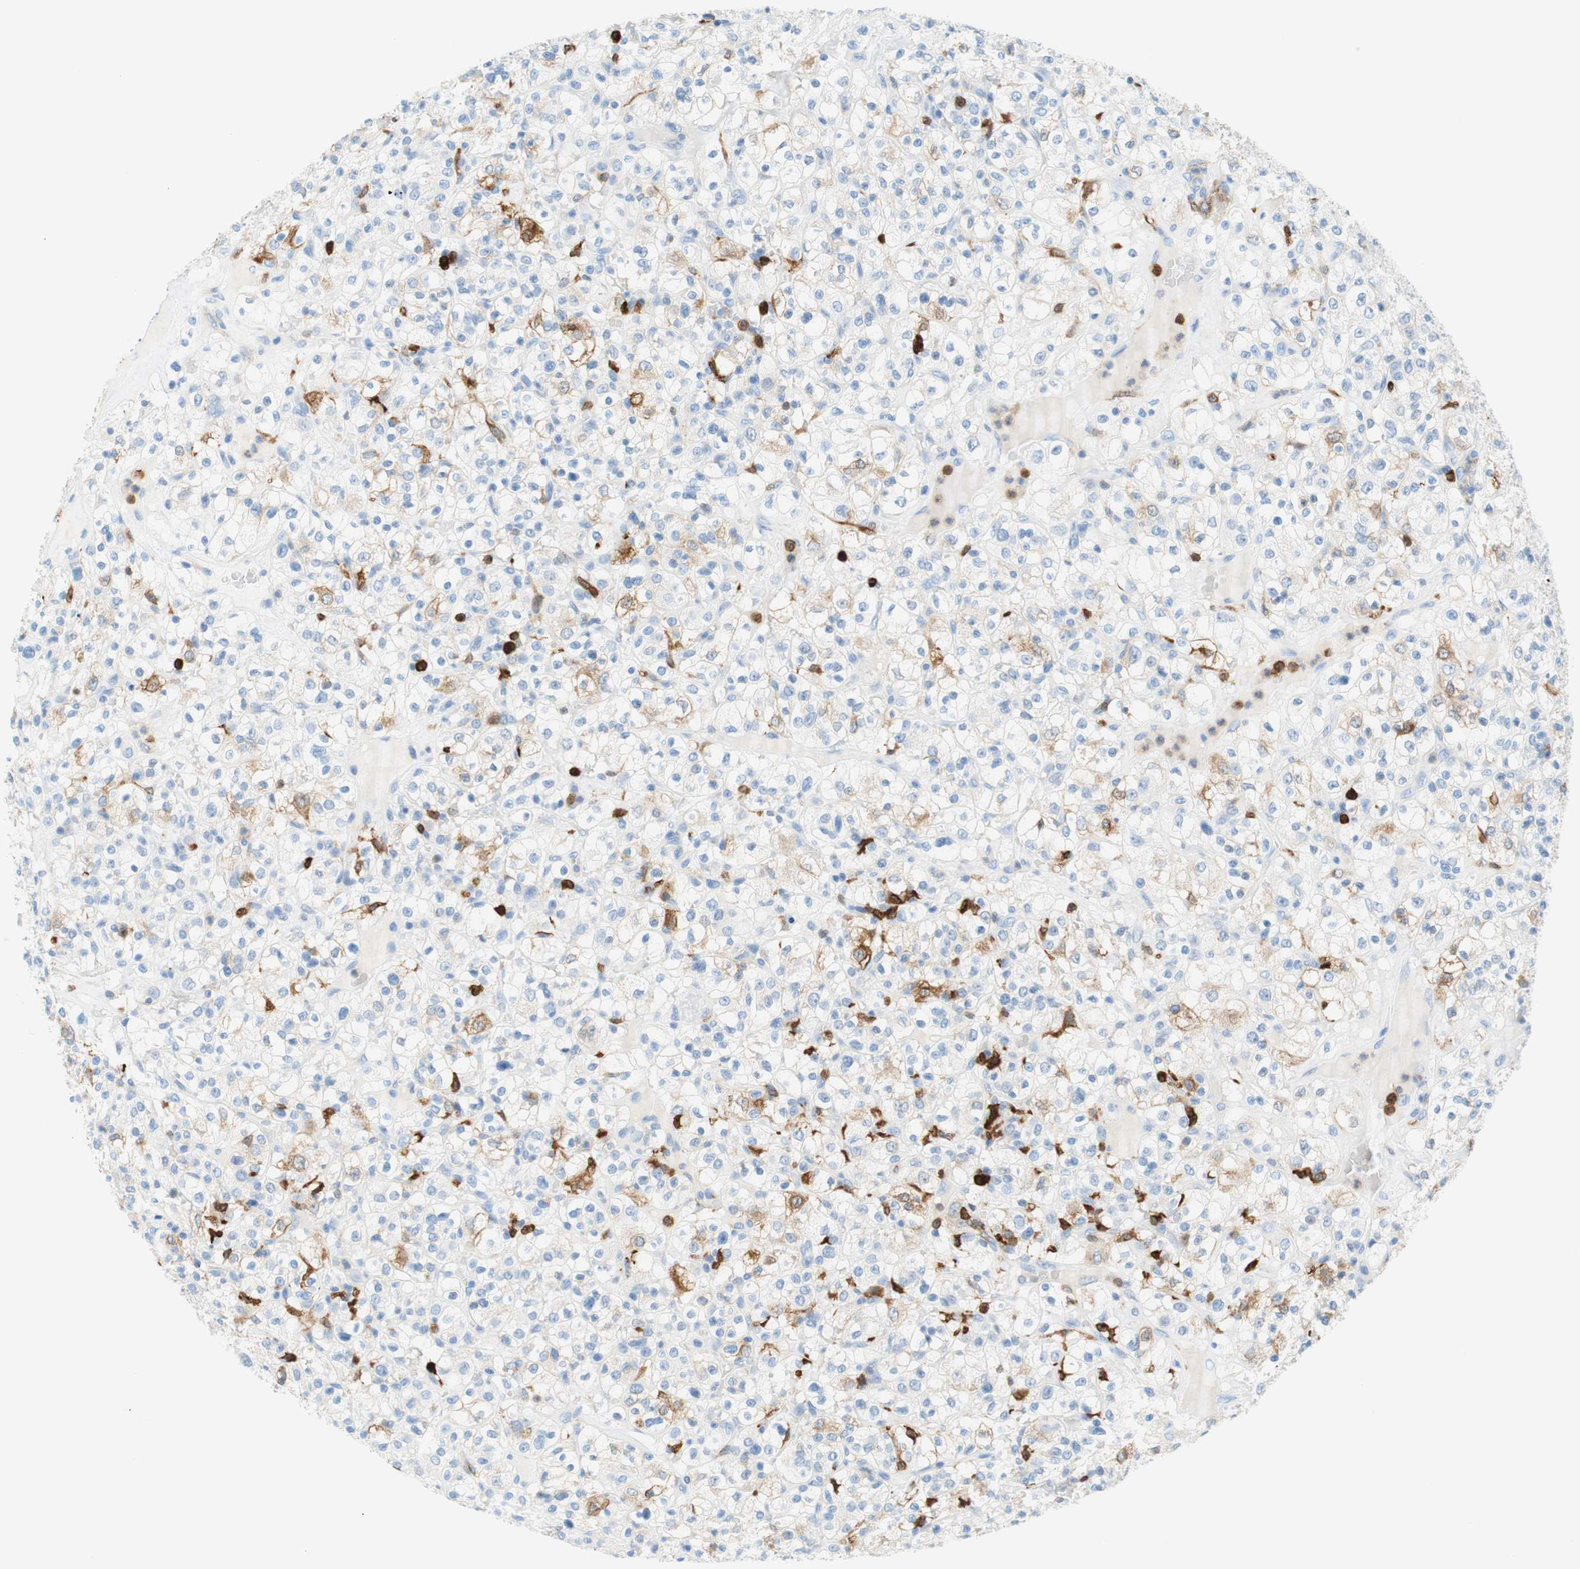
{"staining": {"intensity": "strong", "quantity": "<25%", "location": "nuclear"}, "tissue": "renal cancer", "cell_type": "Tumor cells", "image_type": "cancer", "snomed": [{"axis": "morphology", "description": "Normal tissue, NOS"}, {"axis": "morphology", "description": "Adenocarcinoma, NOS"}, {"axis": "topography", "description": "Kidney"}], "caption": "A medium amount of strong nuclear staining is identified in about <25% of tumor cells in renal cancer tissue.", "gene": "STMN1", "patient": {"sex": "female", "age": 72}}